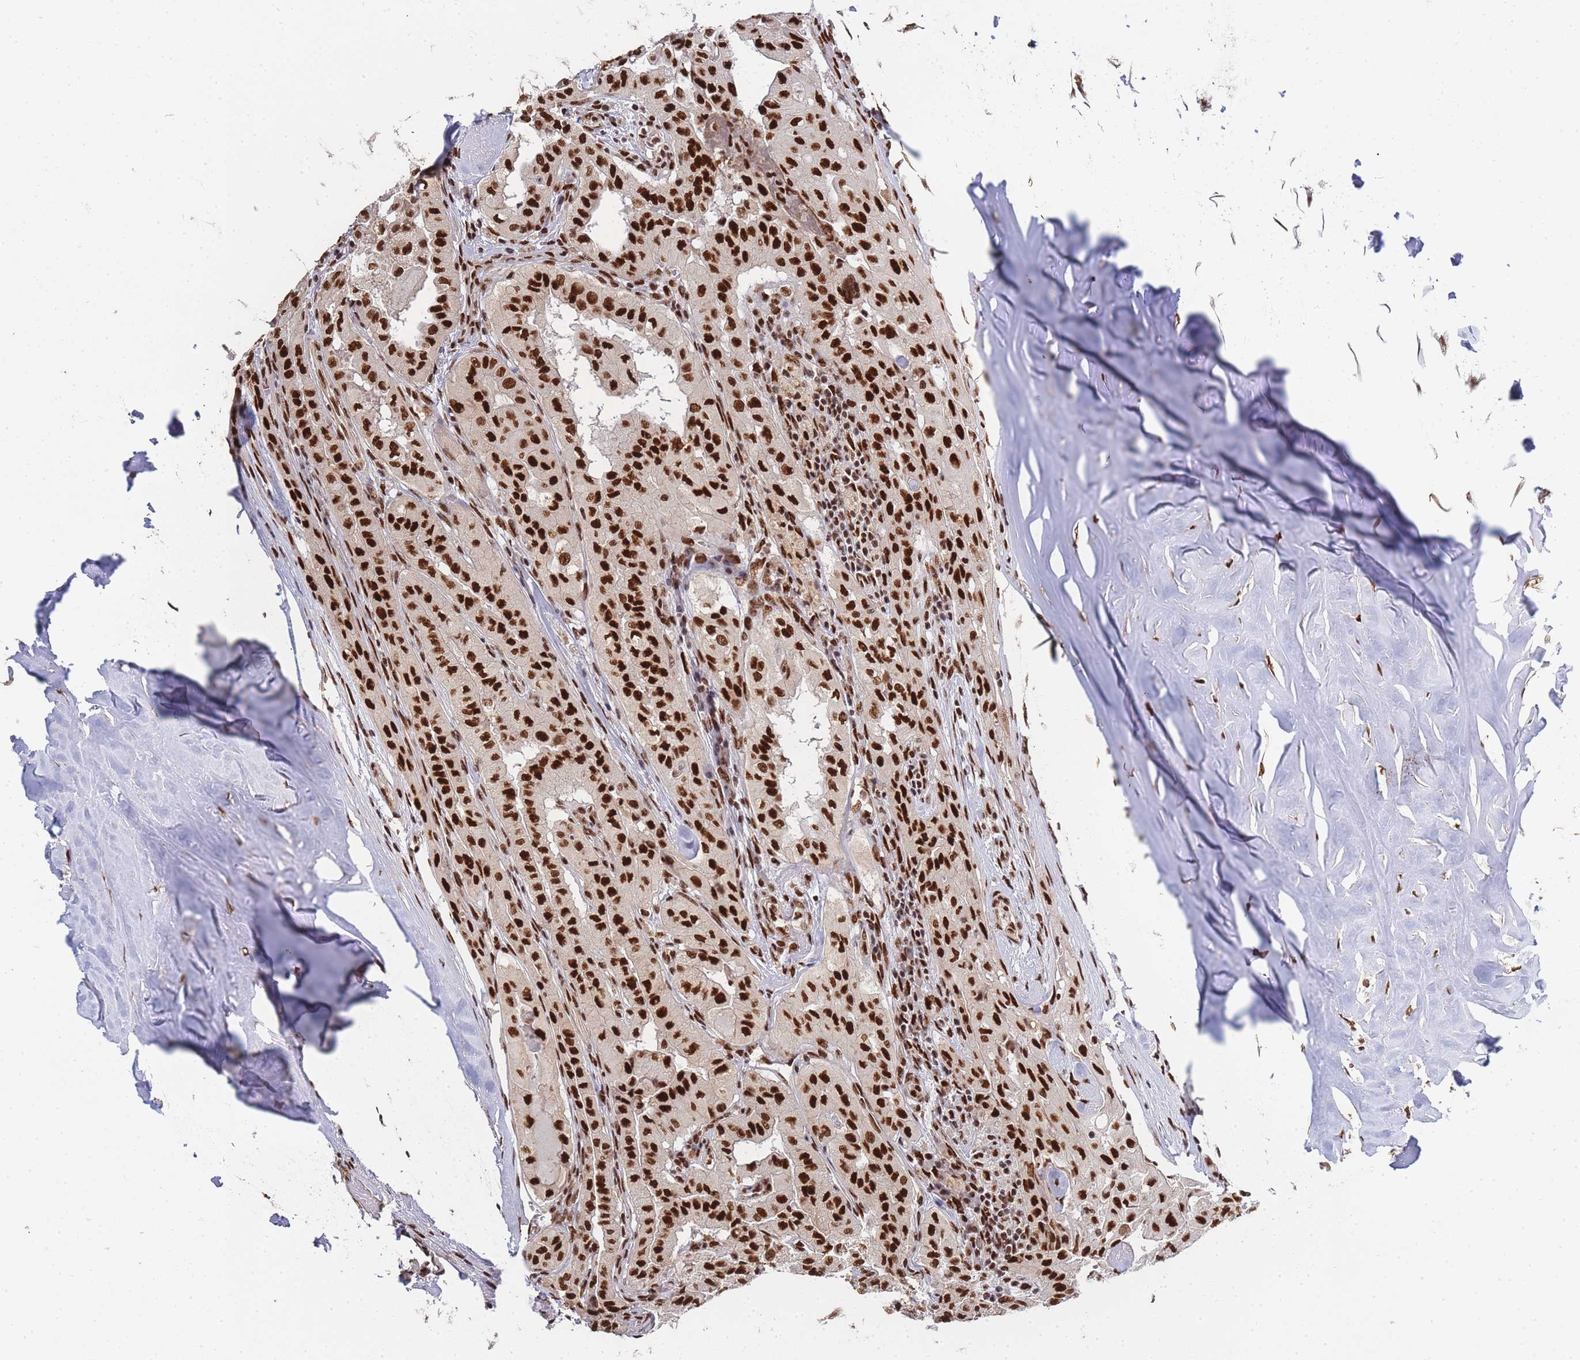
{"staining": {"intensity": "strong", "quantity": ">75%", "location": "nuclear"}, "tissue": "thyroid cancer", "cell_type": "Tumor cells", "image_type": "cancer", "snomed": [{"axis": "morphology", "description": "Papillary adenocarcinoma, NOS"}, {"axis": "topography", "description": "Thyroid gland"}], "caption": "DAB immunohistochemical staining of human thyroid papillary adenocarcinoma demonstrates strong nuclear protein staining in about >75% of tumor cells.", "gene": "PRKDC", "patient": {"sex": "female", "age": 59}}